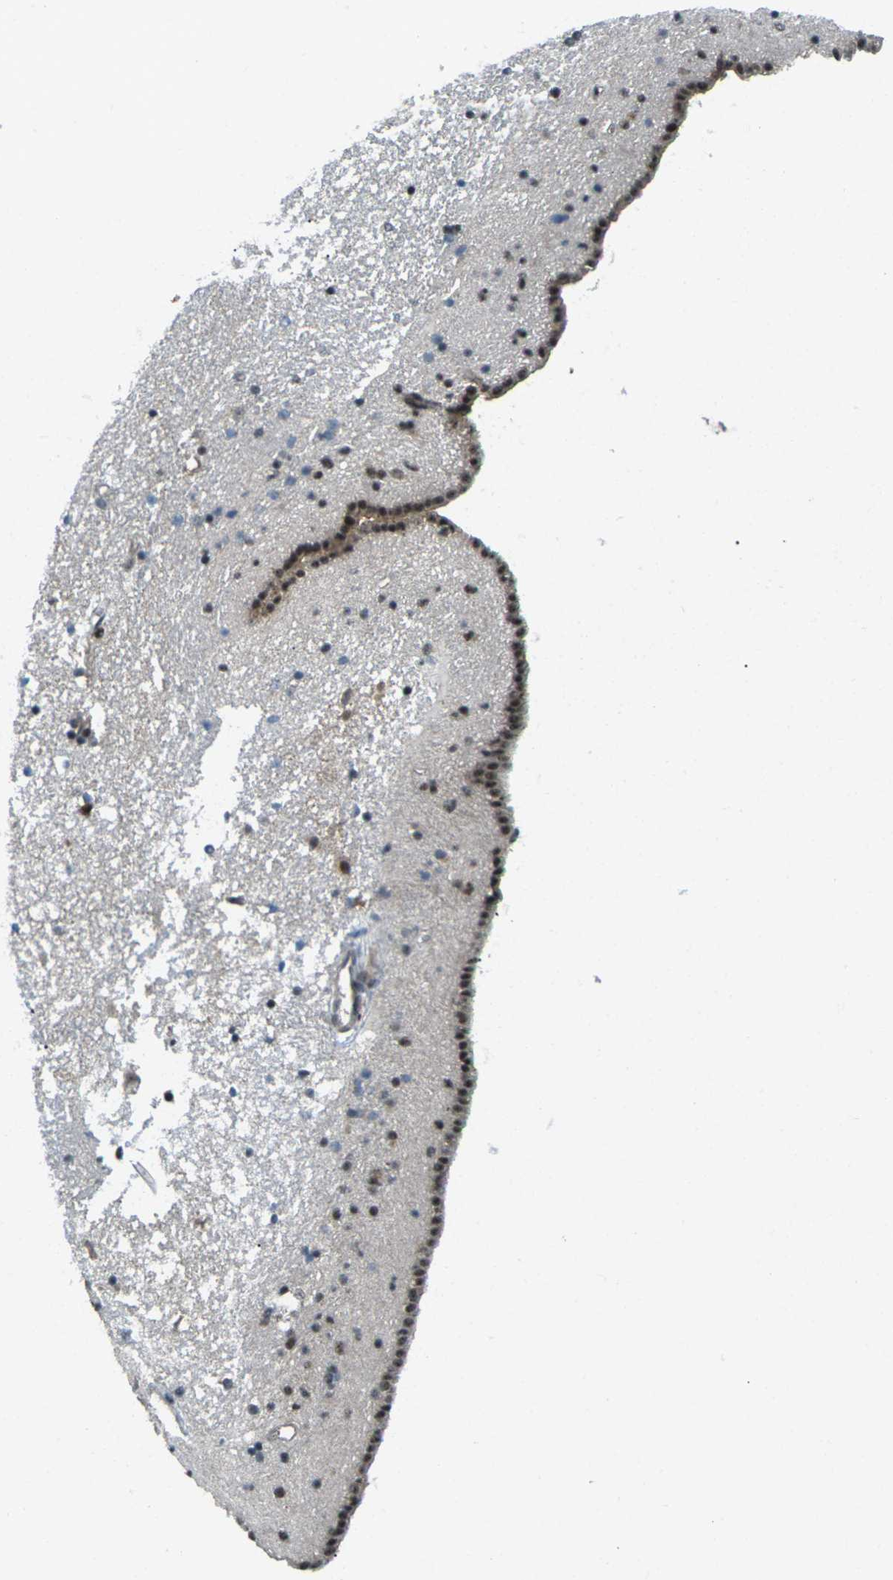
{"staining": {"intensity": "strong", "quantity": "<25%", "location": "nuclear"}, "tissue": "caudate", "cell_type": "Glial cells", "image_type": "normal", "snomed": [{"axis": "morphology", "description": "Normal tissue, NOS"}, {"axis": "topography", "description": "Lateral ventricle wall"}], "caption": "Caudate stained with IHC displays strong nuclear staining in about <25% of glial cells.", "gene": "UBE2S", "patient": {"sex": "male", "age": 45}}